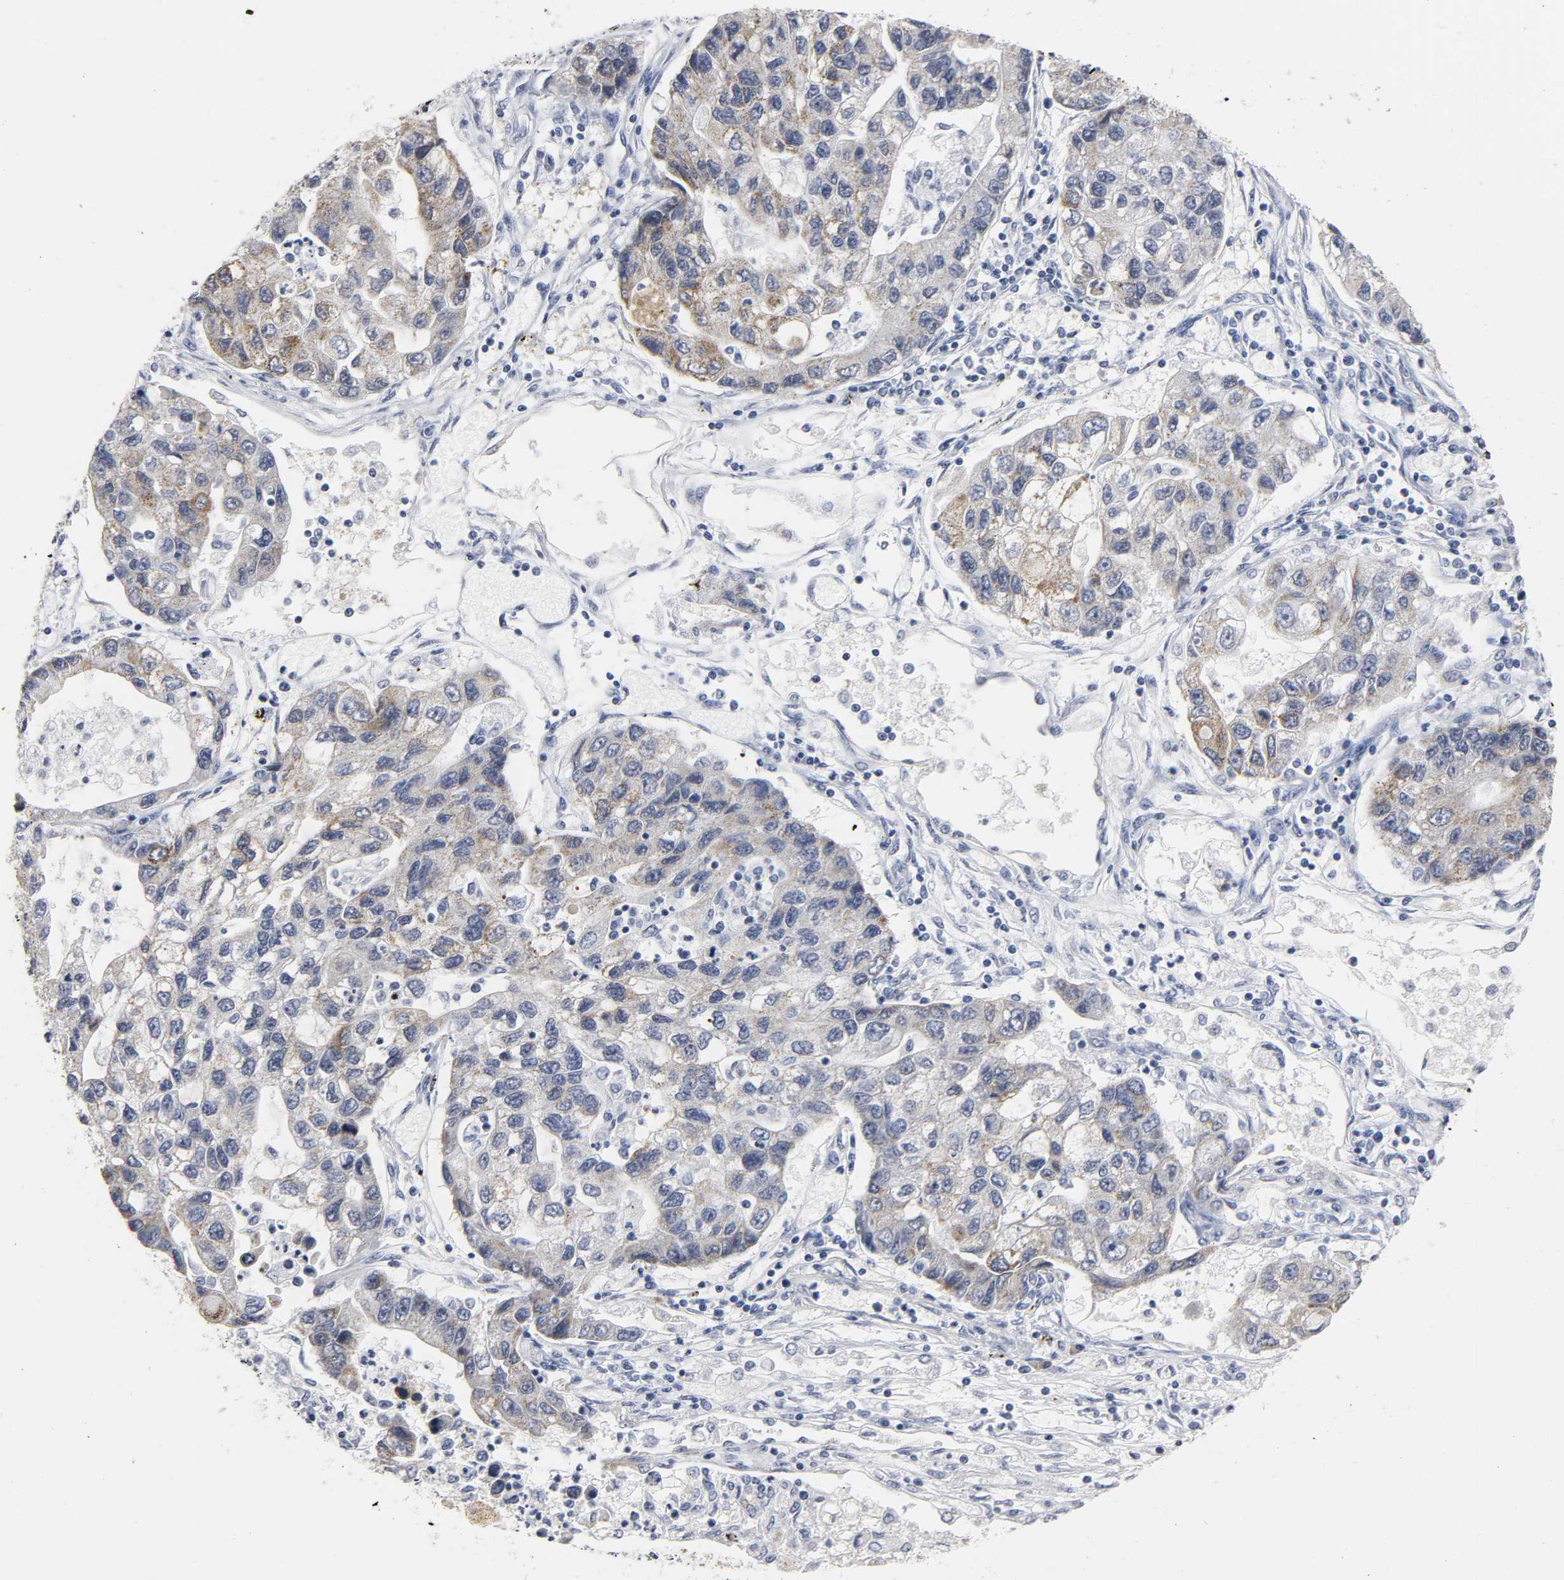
{"staining": {"intensity": "moderate", "quantity": ">75%", "location": "cytoplasmic/membranous"}, "tissue": "lung cancer", "cell_type": "Tumor cells", "image_type": "cancer", "snomed": [{"axis": "morphology", "description": "Adenocarcinoma, NOS"}, {"axis": "topography", "description": "Lung"}], "caption": "Tumor cells exhibit medium levels of moderate cytoplasmic/membranous positivity in about >75% of cells in adenocarcinoma (lung). The protein of interest is shown in brown color, while the nuclei are stained blue.", "gene": "GRHL2", "patient": {"sex": "female", "age": 51}}